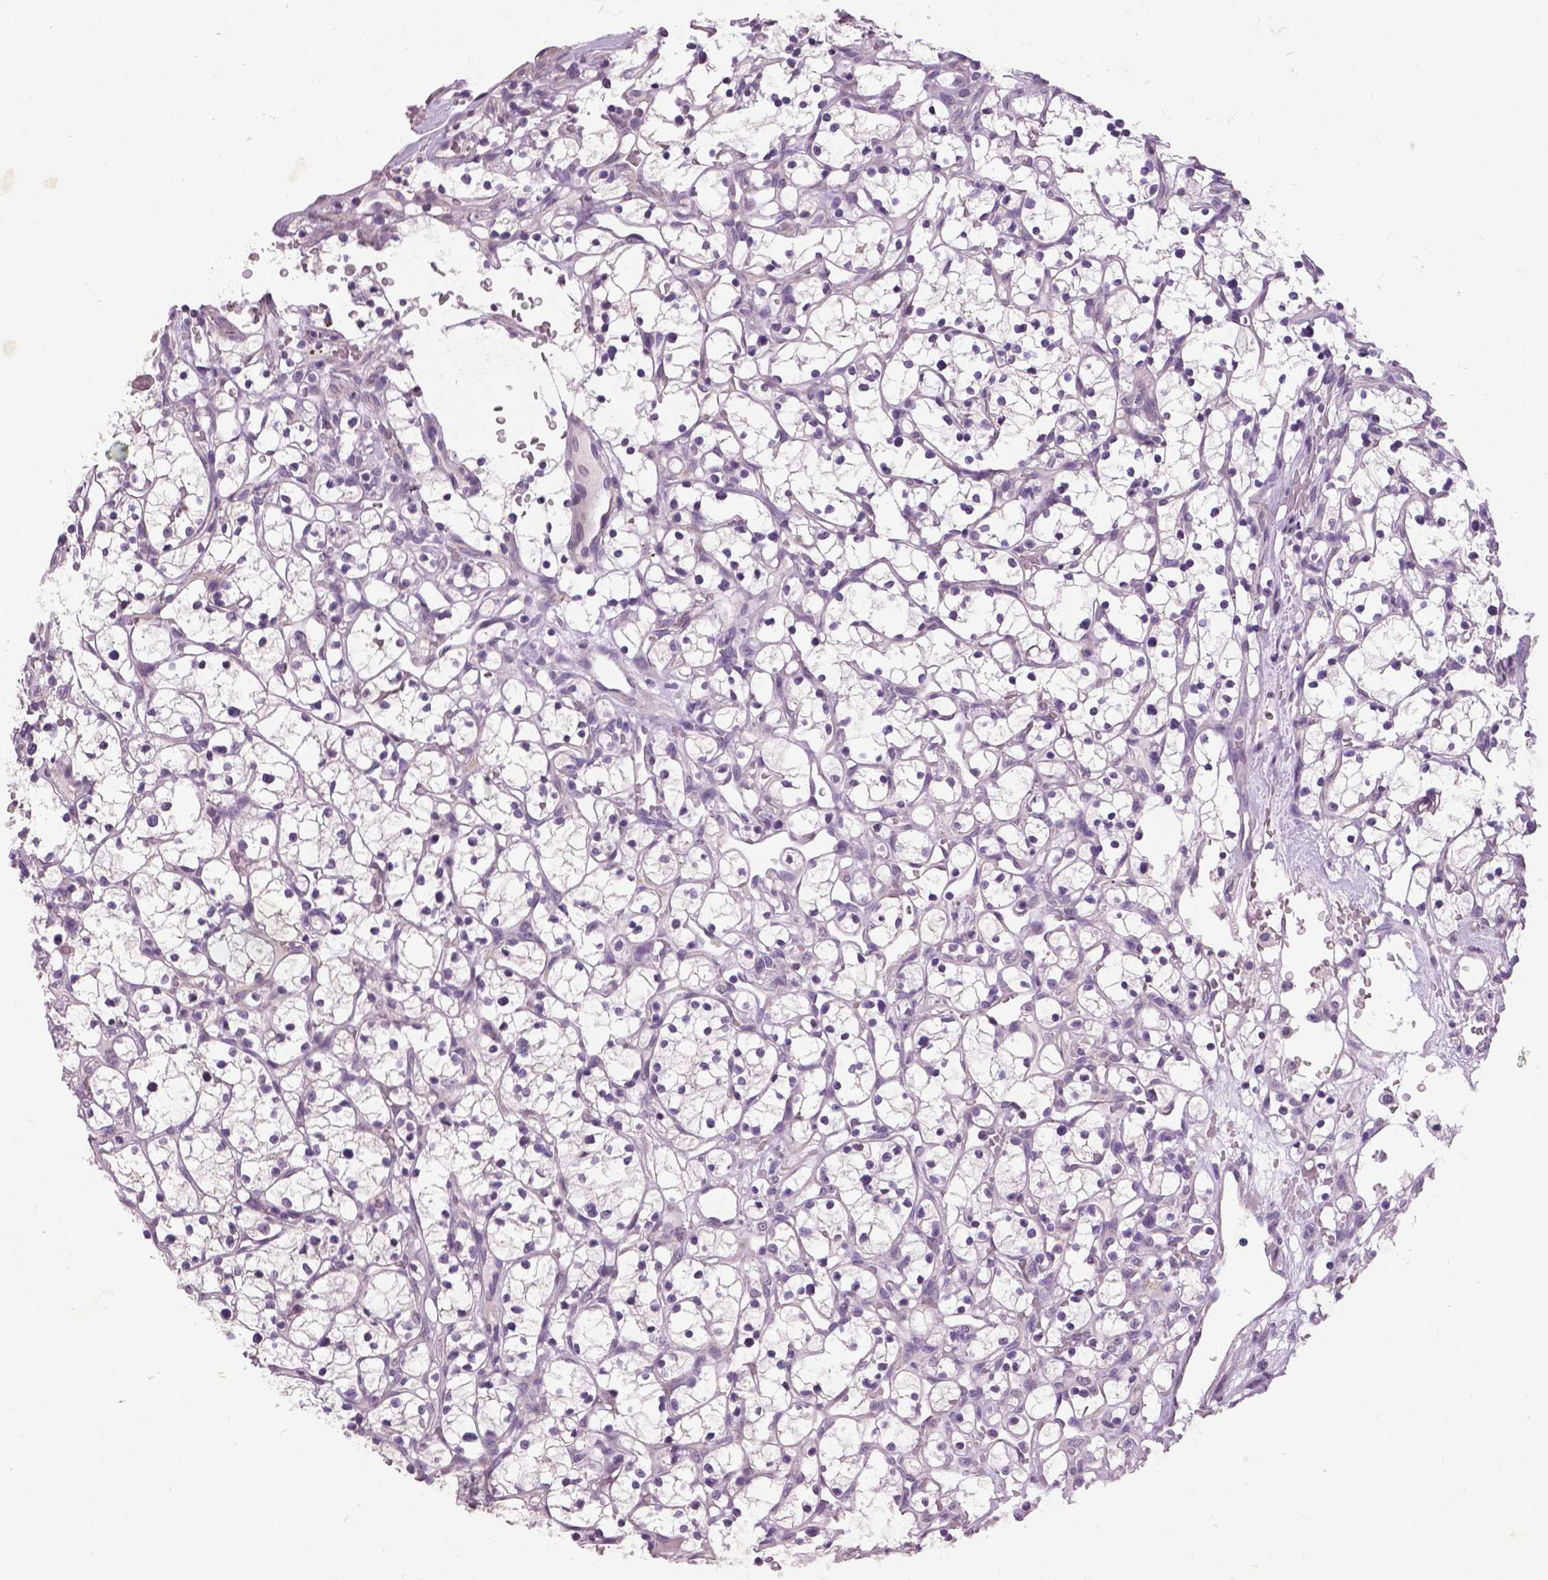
{"staining": {"intensity": "negative", "quantity": "none", "location": "none"}, "tissue": "renal cancer", "cell_type": "Tumor cells", "image_type": "cancer", "snomed": [{"axis": "morphology", "description": "Adenocarcinoma, NOS"}, {"axis": "topography", "description": "Kidney"}], "caption": "There is no significant positivity in tumor cells of adenocarcinoma (renal).", "gene": "GRIN2A", "patient": {"sex": "female", "age": 64}}